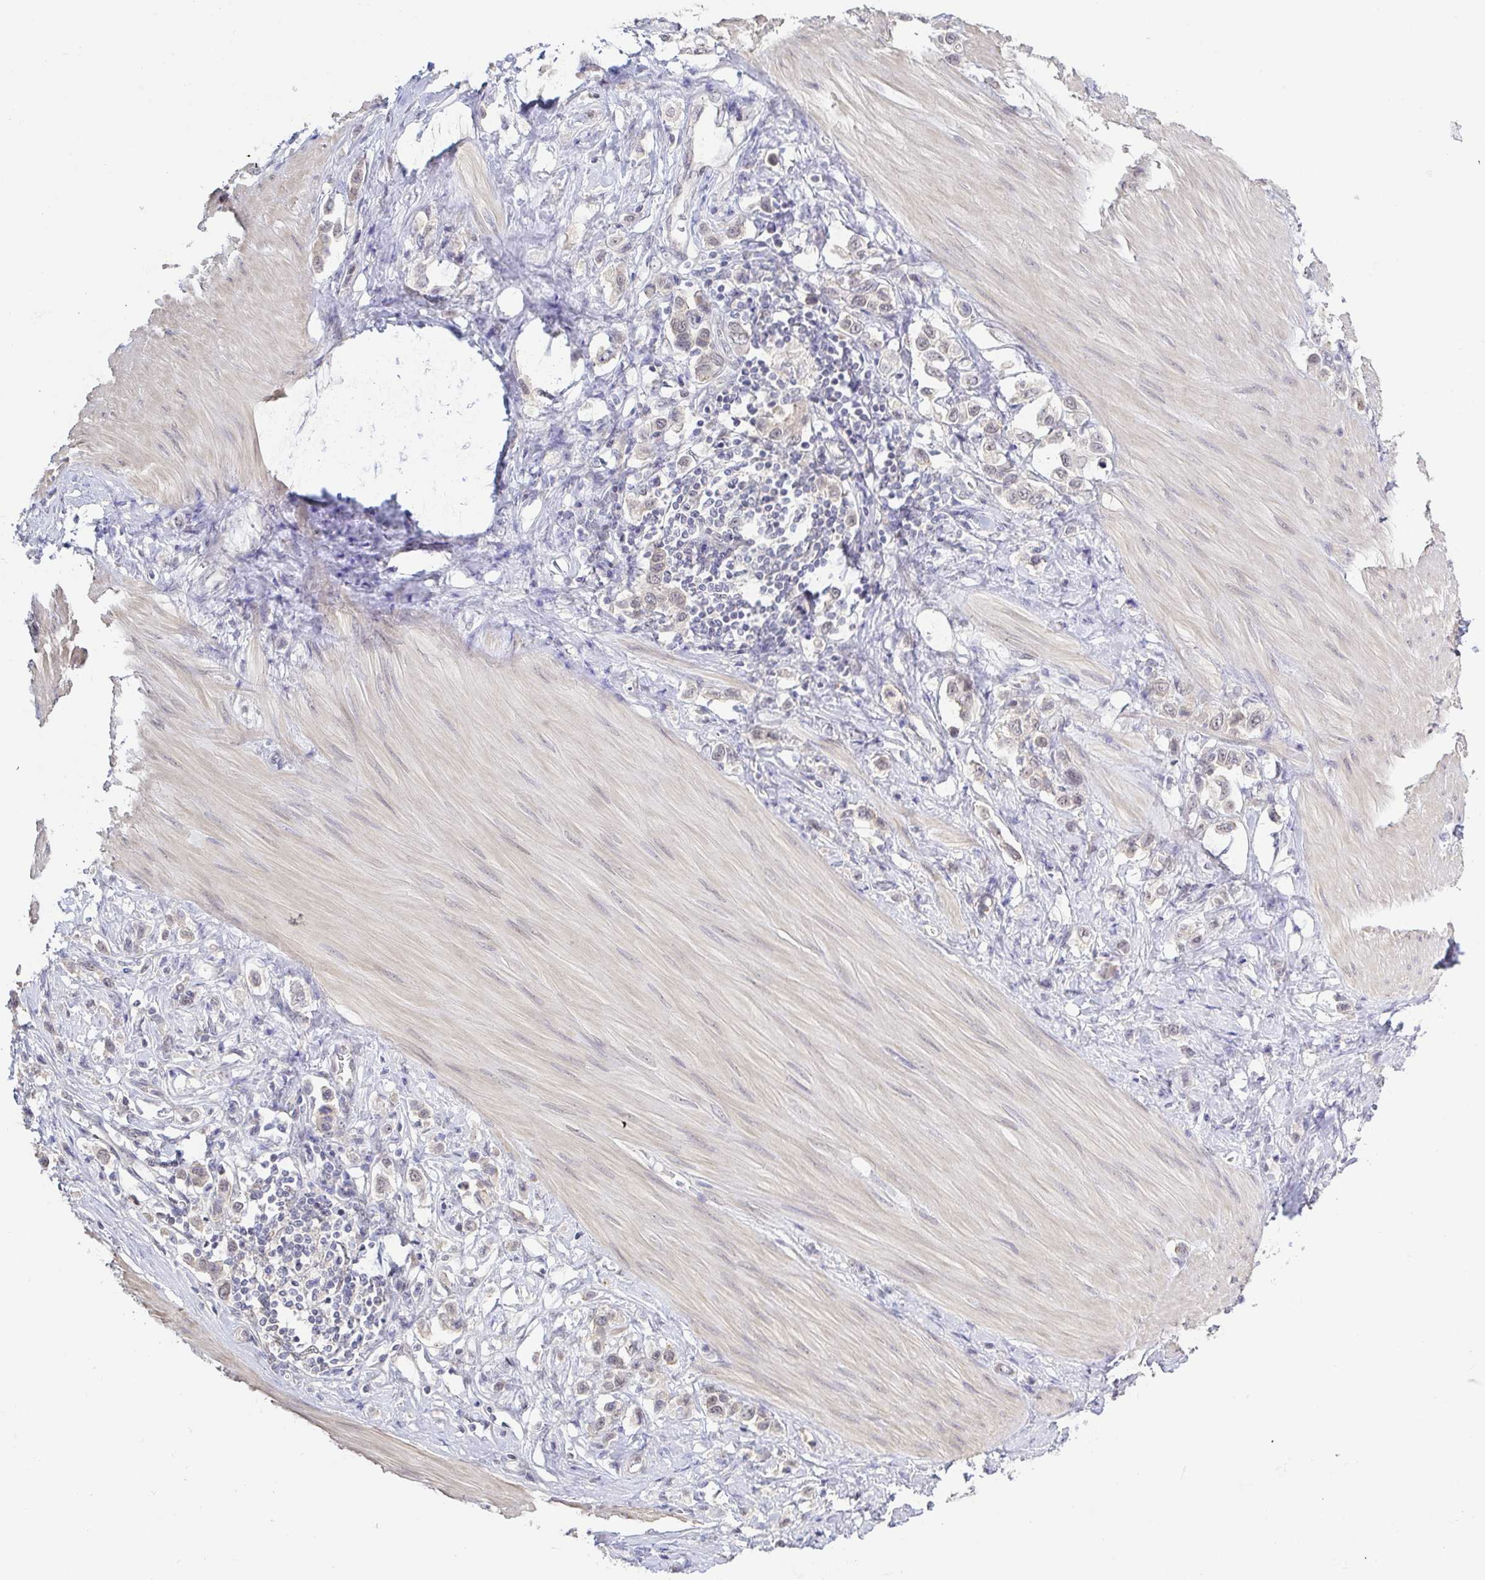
{"staining": {"intensity": "weak", "quantity": ">75%", "location": "nuclear"}, "tissue": "stomach cancer", "cell_type": "Tumor cells", "image_type": "cancer", "snomed": [{"axis": "morphology", "description": "Adenocarcinoma, NOS"}, {"axis": "topography", "description": "Stomach"}], "caption": "Brown immunohistochemical staining in stomach adenocarcinoma demonstrates weak nuclear positivity in about >75% of tumor cells.", "gene": "HYPK", "patient": {"sex": "female", "age": 65}}